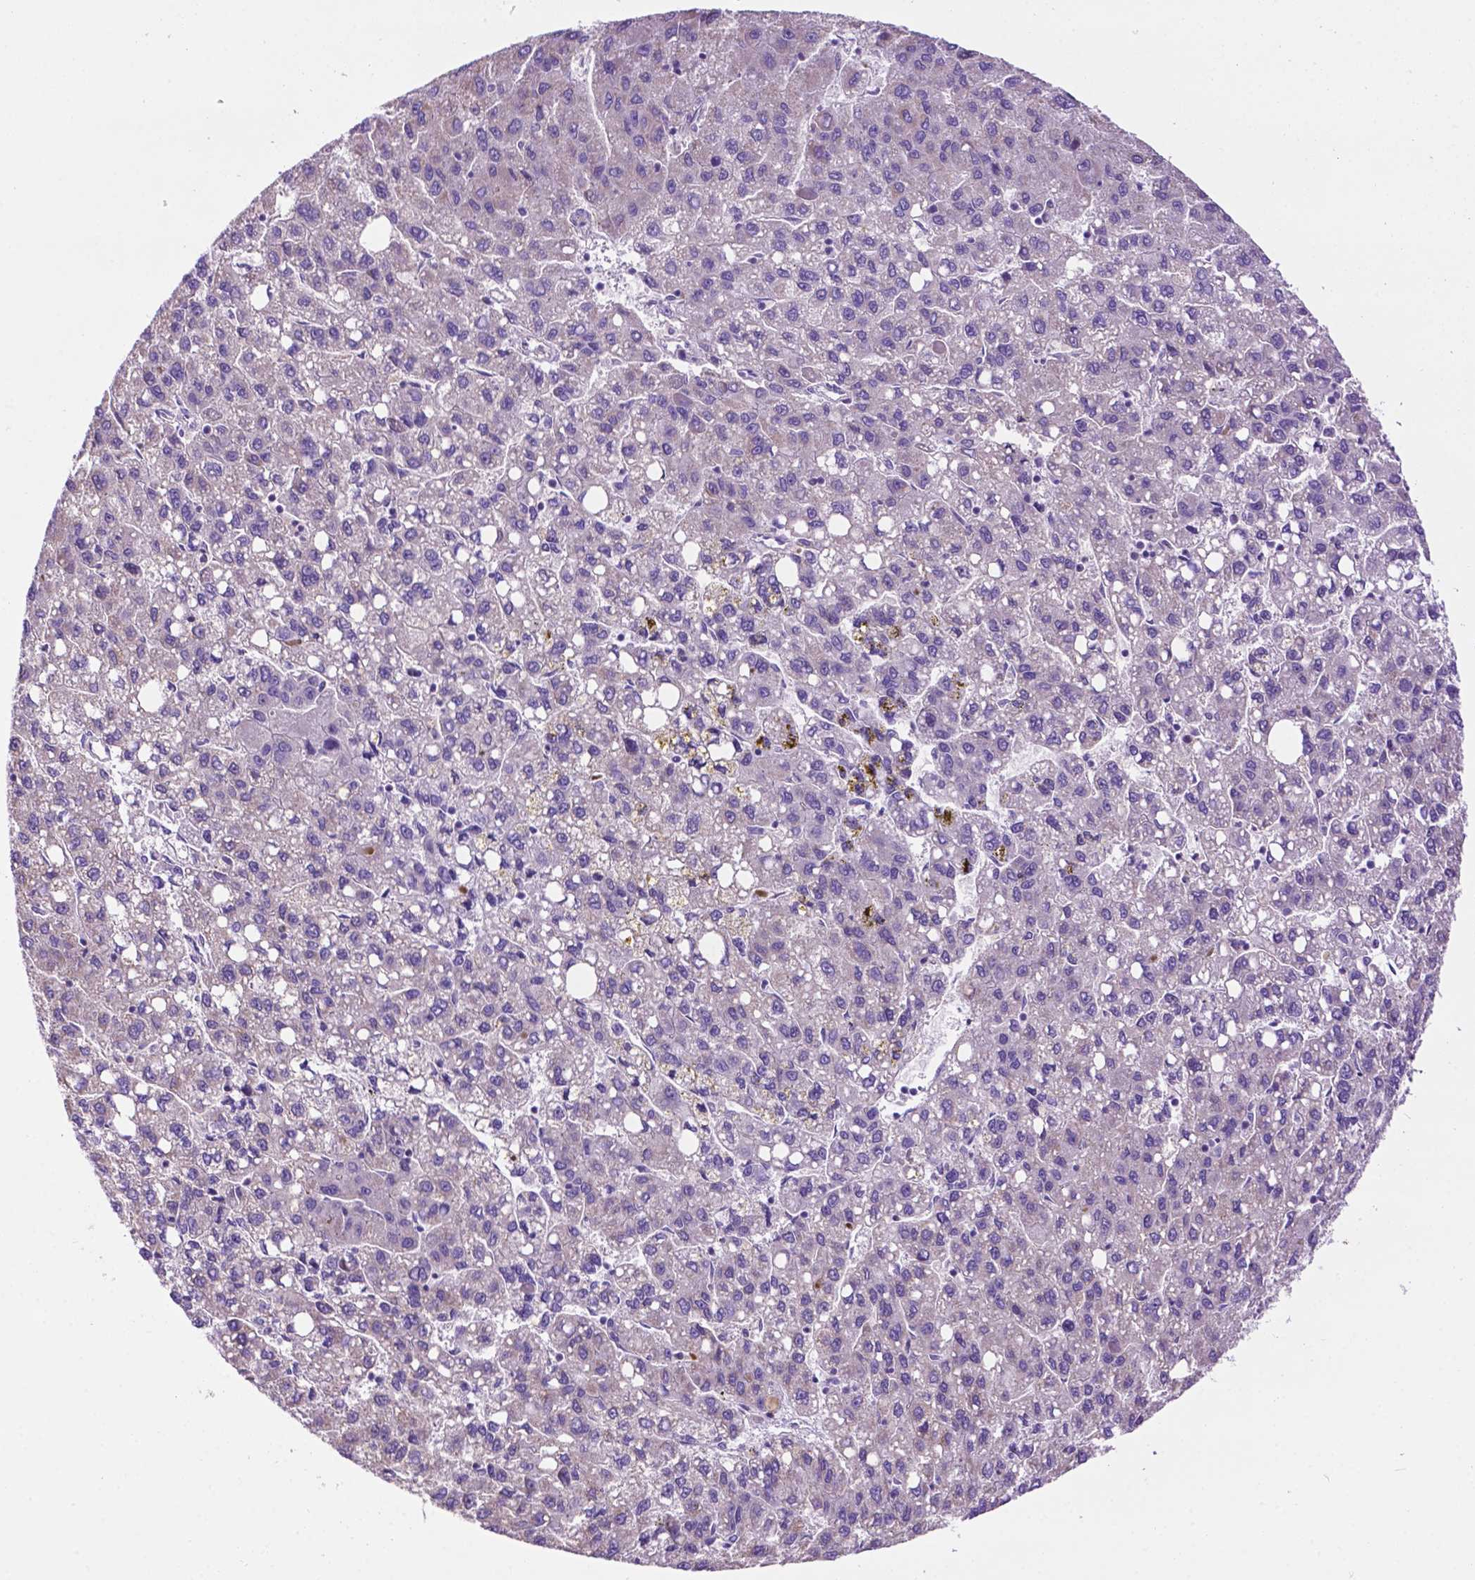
{"staining": {"intensity": "negative", "quantity": "none", "location": "none"}, "tissue": "liver cancer", "cell_type": "Tumor cells", "image_type": "cancer", "snomed": [{"axis": "morphology", "description": "Carcinoma, Hepatocellular, NOS"}, {"axis": "topography", "description": "Liver"}], "caption": "Liver cancer stained for a protein using immunohistochemistry (IHC) demonstrates no positivity tumor cells.", "gene": "PHYHIP", "patient": {"sex": "female", "age": 82}}